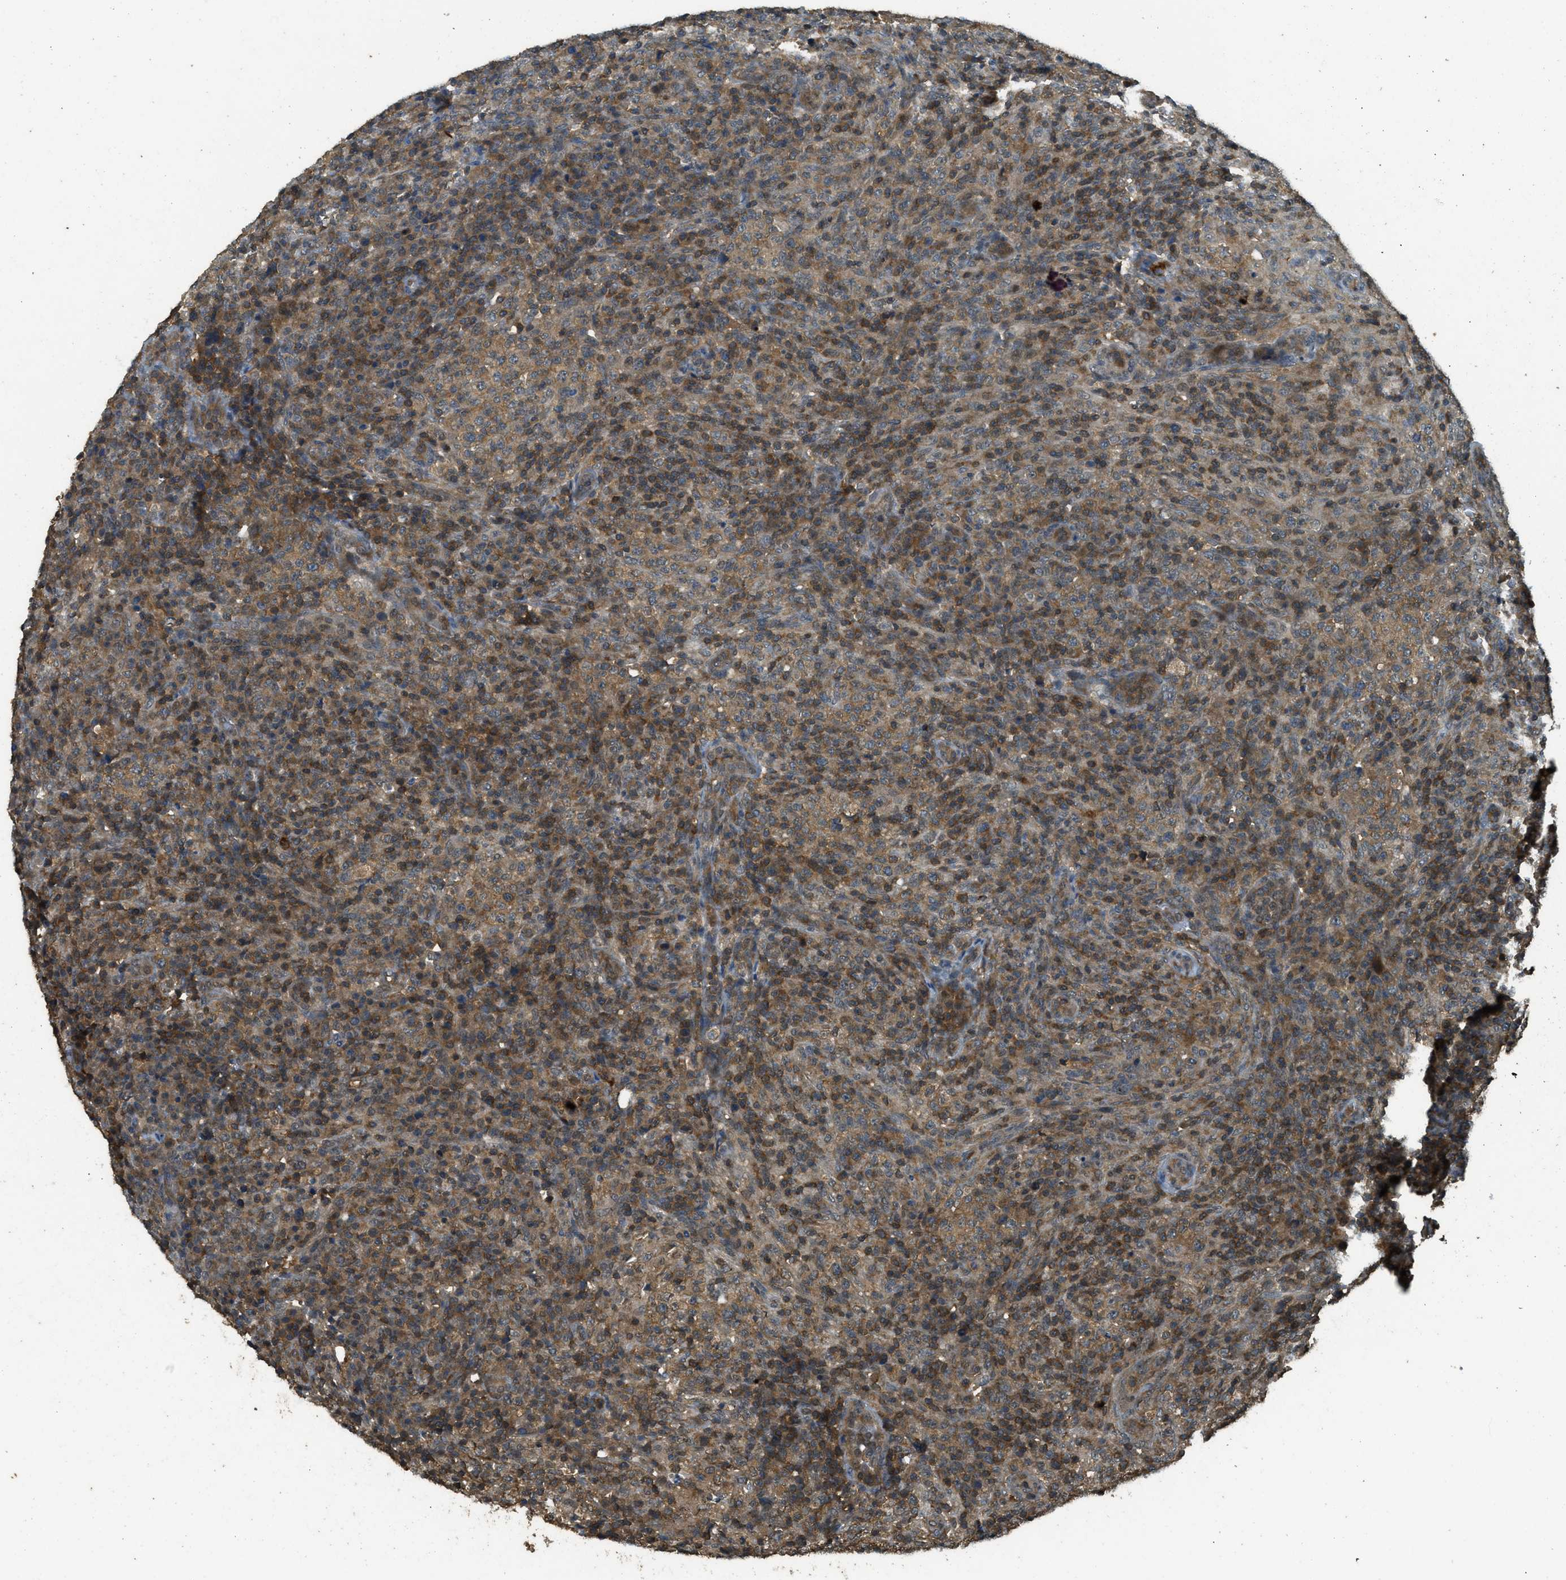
{"staining": {"intensity": "moderate", "quantity": ">75%", "location": "cytoplasmic/membranous"}, "tissue": "lymphoma", "cell_type": "Tumor cells", "image_type": "cancer", "snomed": [{"axis": "morphology", "description": "Malignant lymphoma, non-Hodgkin's type, High grade"}, {"axis": "topography", "description": "Lymph node"}], "caption": "Immunohistochemistry (IHC) of high-grade malignant lymphoma, non-Hodgkin's type demonstrates medium levels of moderate cytoplasmic/membranous staining in approximately >75% of tumor cells.", "gene": "PPP6R3", "patient": {"sex": "female", "age": 76}}